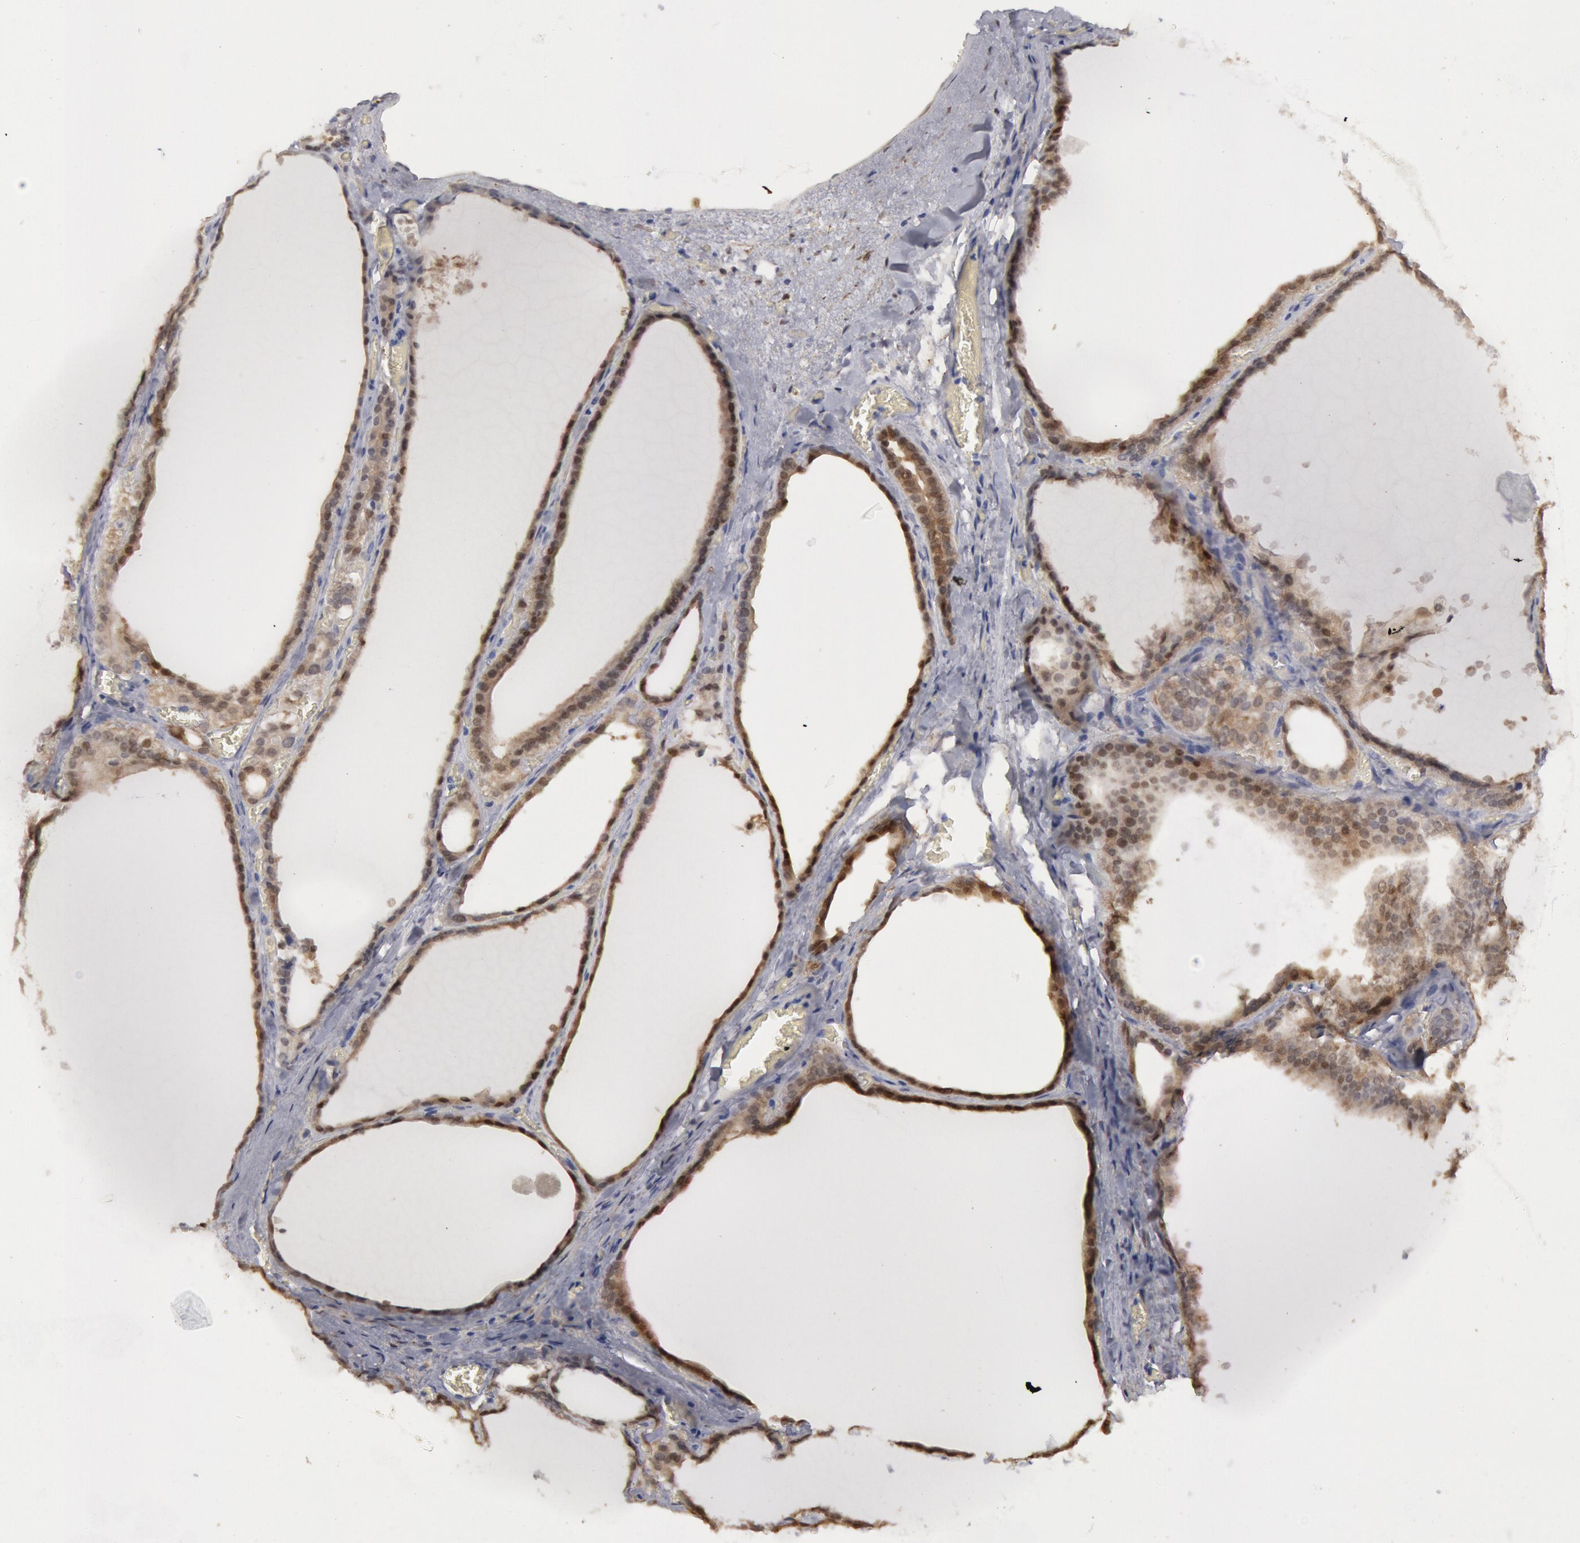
{"staining": {"intensity": "strong", "quantity": ">75%", "location": "cytoplasmic/membranous,nuclear"}, "tissue": "thyroid gland", "cell_type": "Glandular cells", "image_type": "normal", "snomed": [{"axis": "morphology", "description": "Normal tissue, NOS"}, {"axis": "topography", "description": "Thyroid gland"}], "caption": "Human thyroid gland stained with a brown dye exhibits strong cytoplasmic/membranous,nuclear positive expression in approximately >75% of glandular cells.", "gene": "FHL1", "patient": {"sex": "female", "age": 55}}